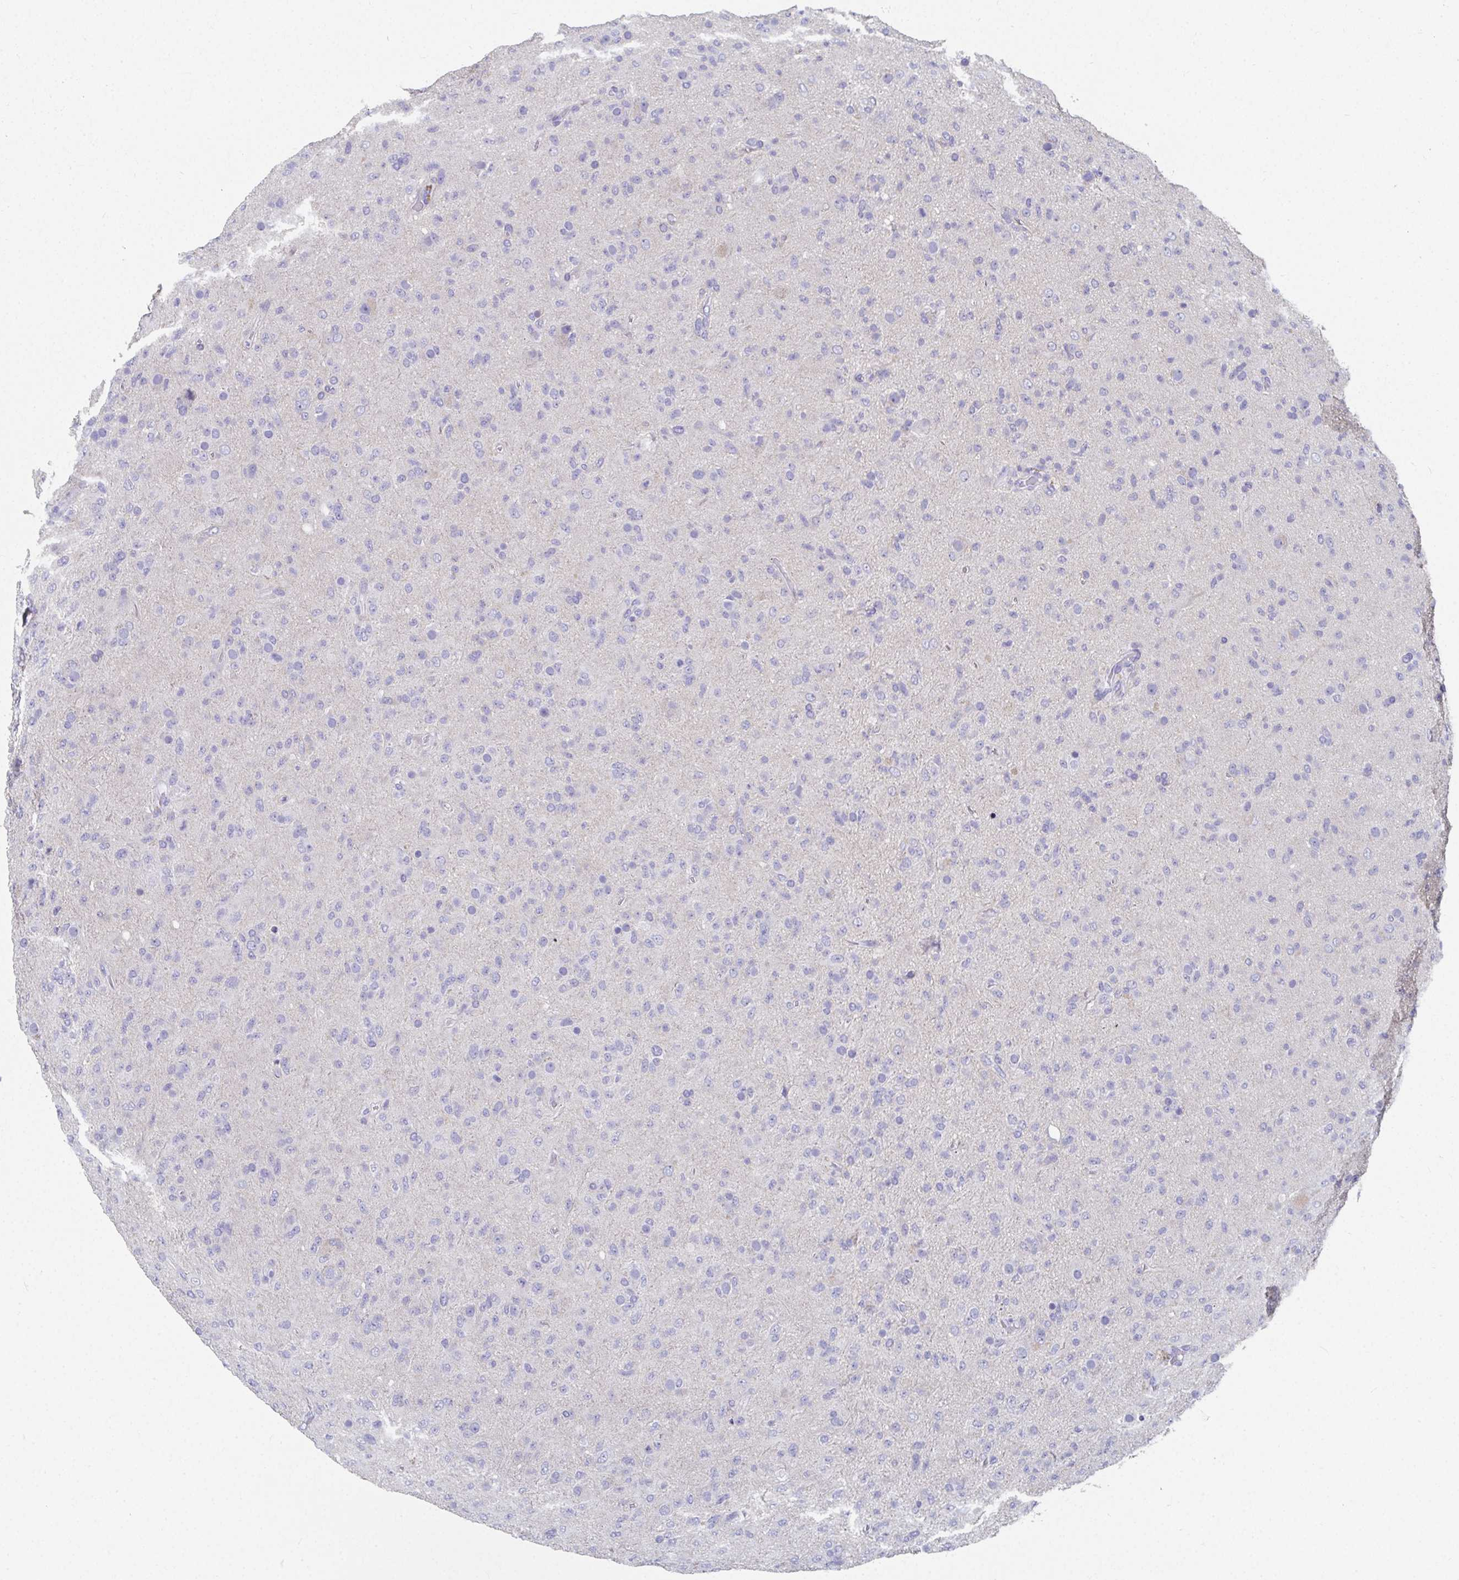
{"staining": {"intensity": "negative", "quantity": "none", "location": "none"}, "tissue": "glioma", "cell_type": "Tumor cells", "image_type": "cancer", "snomed": [{"axis": "morphology", "description": "Glioma, malignant, Low grade"}, {"axis": "topography", "description": "Brain"}], "caption": "This micrograph is of glioma stained with immunohistochemistry (IHC) to label a protein in brown with the nuclei are counter-stained blue. There is no expression in tumor cells.", "gene": "GRIA1", "patient": {"sex": "male", "age": 65}}